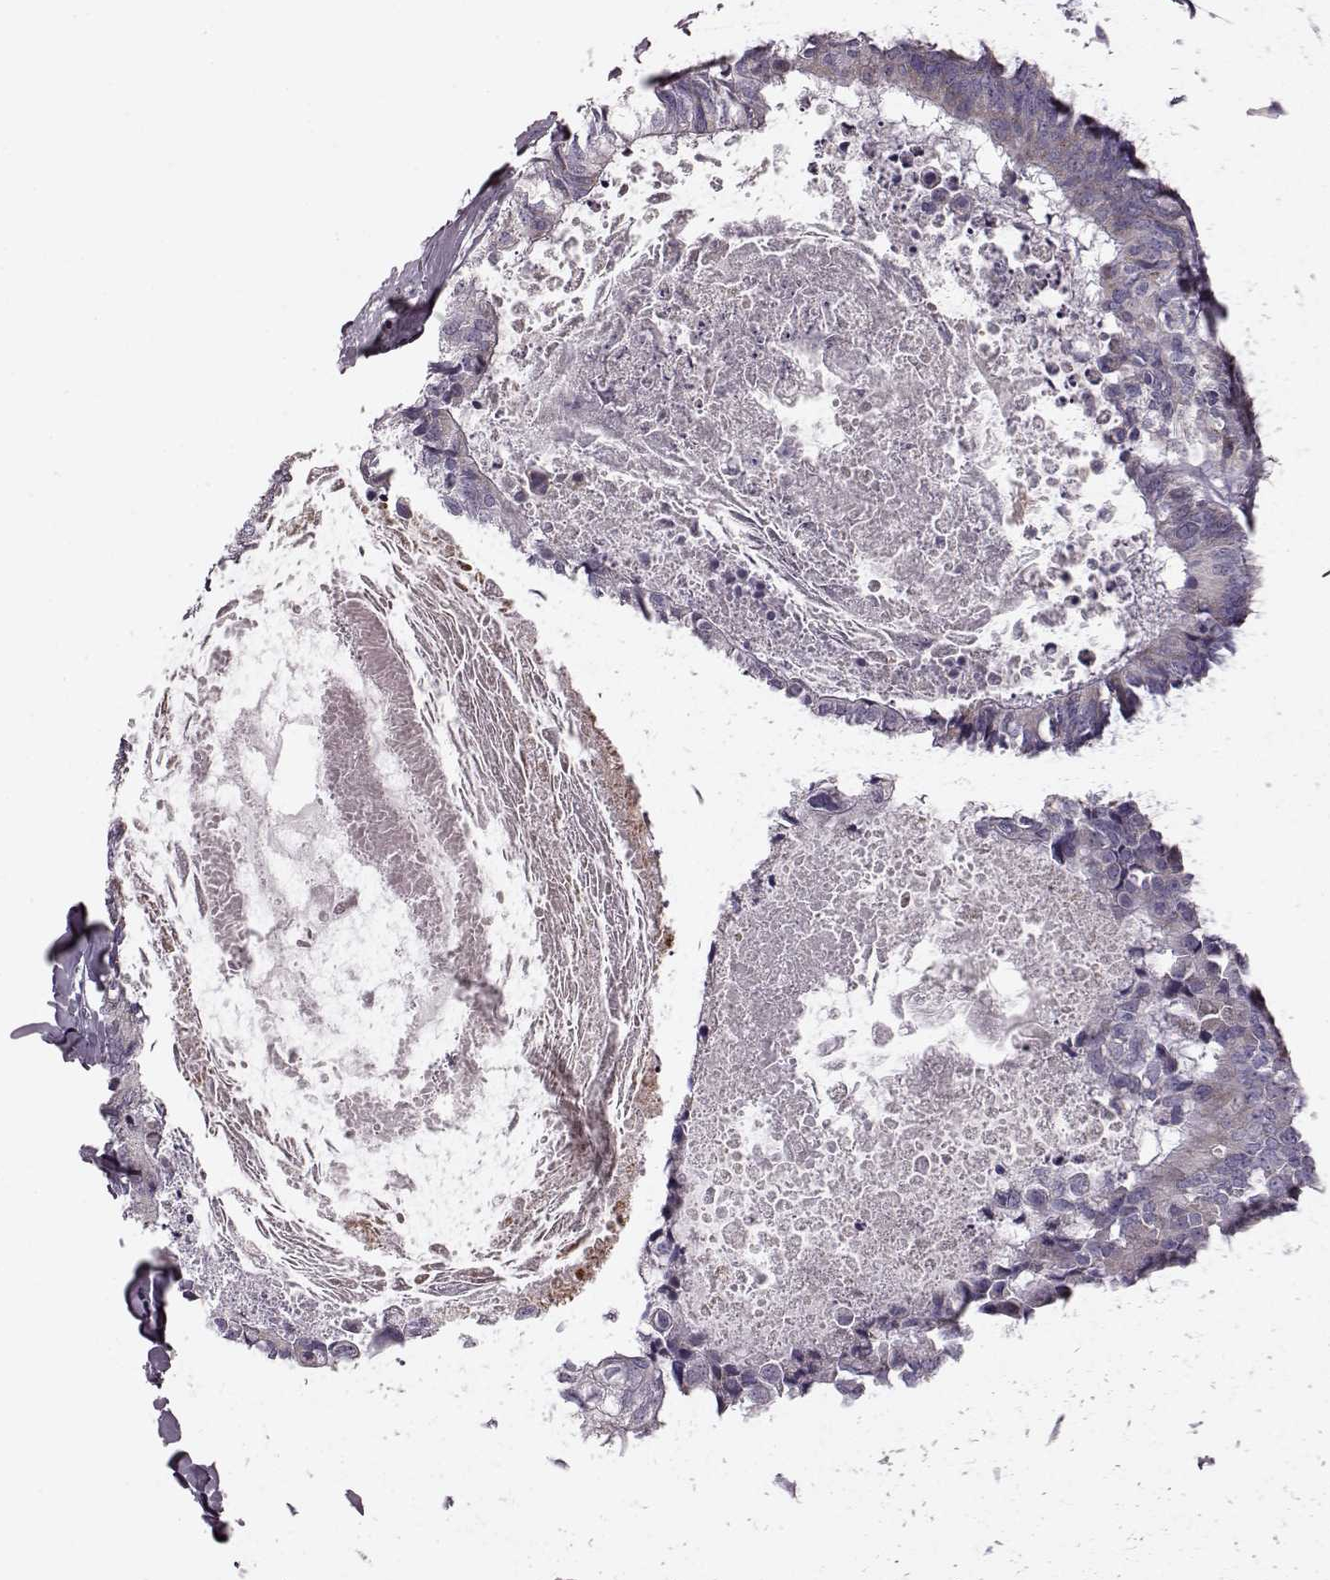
{"staining": {"intensity": "weak", "quantity": ">75%", "location": "cytoplasmic/membranous"}, "tissue": "colorectal cancer", "cell_type": "Tumor cells", "image_type": "cancer", "snomed": [{"axis": "morphology", "description": "Adenocarcinoma, NOS"}, {"axis": "topography", "description": "Colon"}, {"axis": "topography", "description": "Rectum"}], "caption": "A high-resolution photomicrograph shows IHC staining of colorectal cancer (adenocarcinoma), which demonstrates weak cytoplasmic/membranous staining in approximately >75% of tumor cells.", "gene": "ATP5MF", "patient": {"sex": "male", "age": 57}}